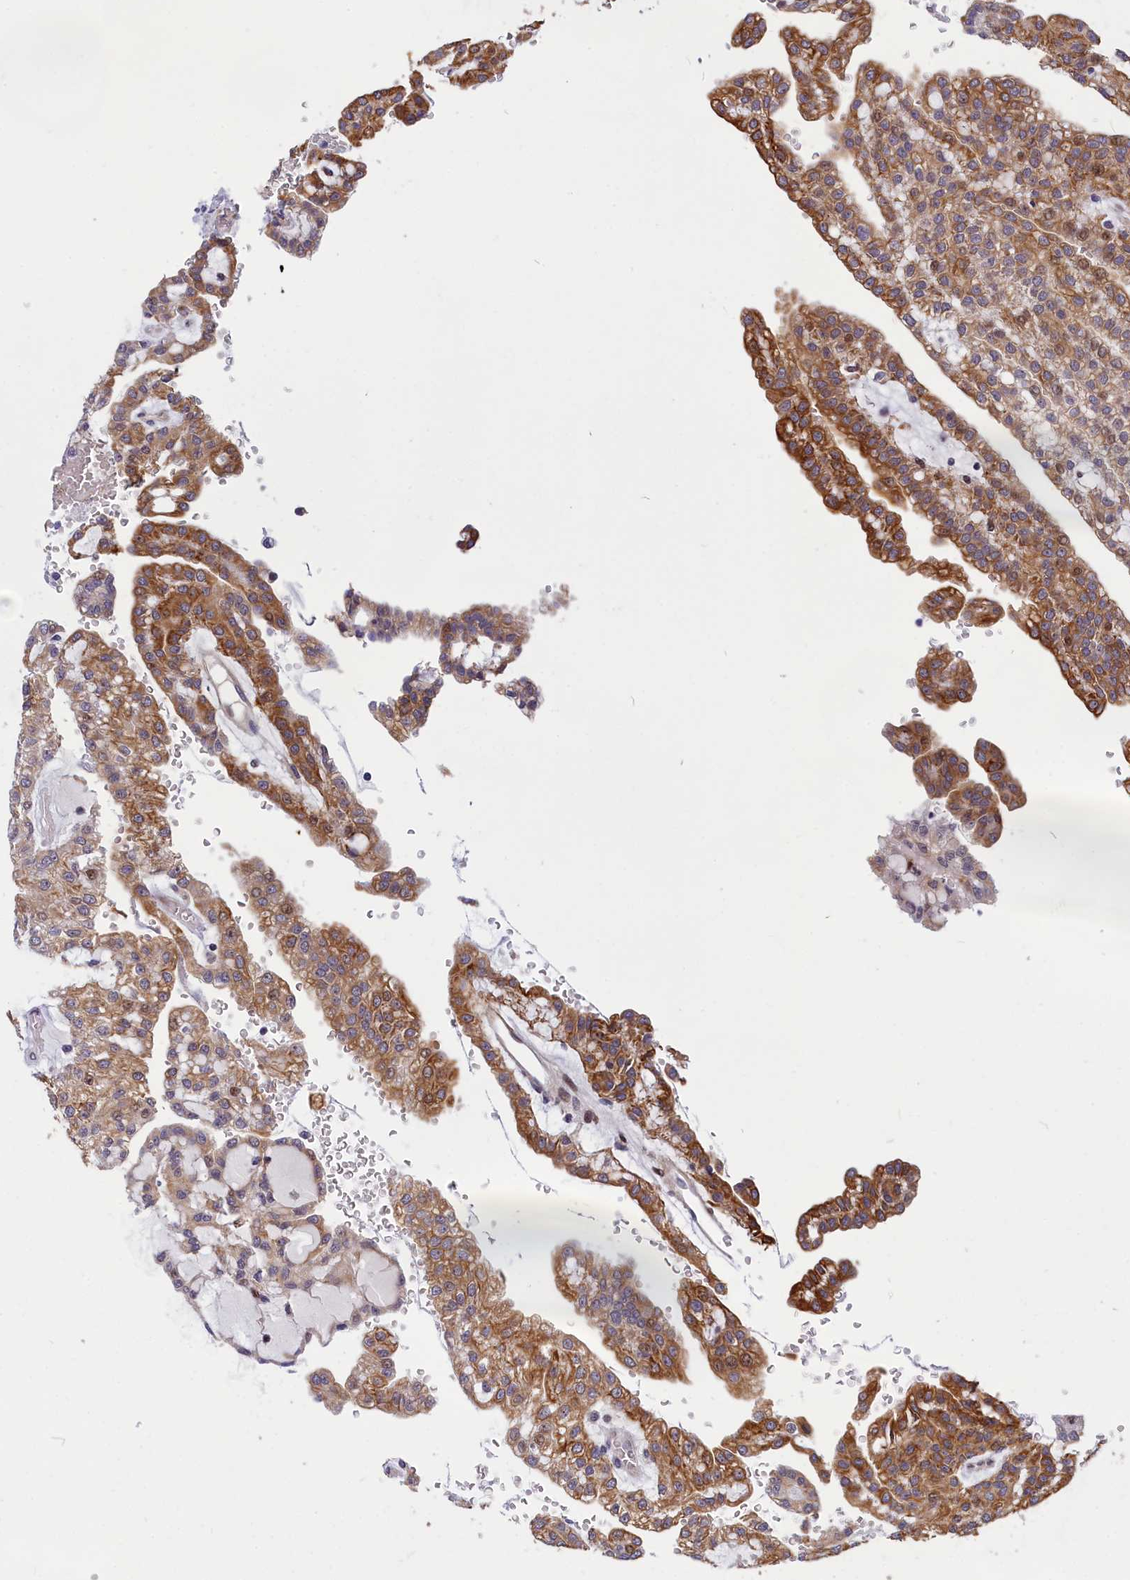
{"staining": {"intensity": "moderate", "quantity": ">75%", "location": "cytoplasmic/membranous"}, "tissue": "renal cancer", "cell_type": "Tumor cells", "image_type": "cancer", "snomed": [{"axis": "morphology", "description": "Adenocarcinoma, NOS"}, {"axis": "topography", "description": "Kidney"}], "caption": "This histopathology image reveals adenocarcinoma (renal) stained with immunohistochemistry to label a protein in brown. The cytoplasmic/membranous of tumor cells show moderate positivity for the protein. Nuclei are counter-stained blue.", "gene": "ANKRD34B", "patient": {"sex": "male", "age": 63}}